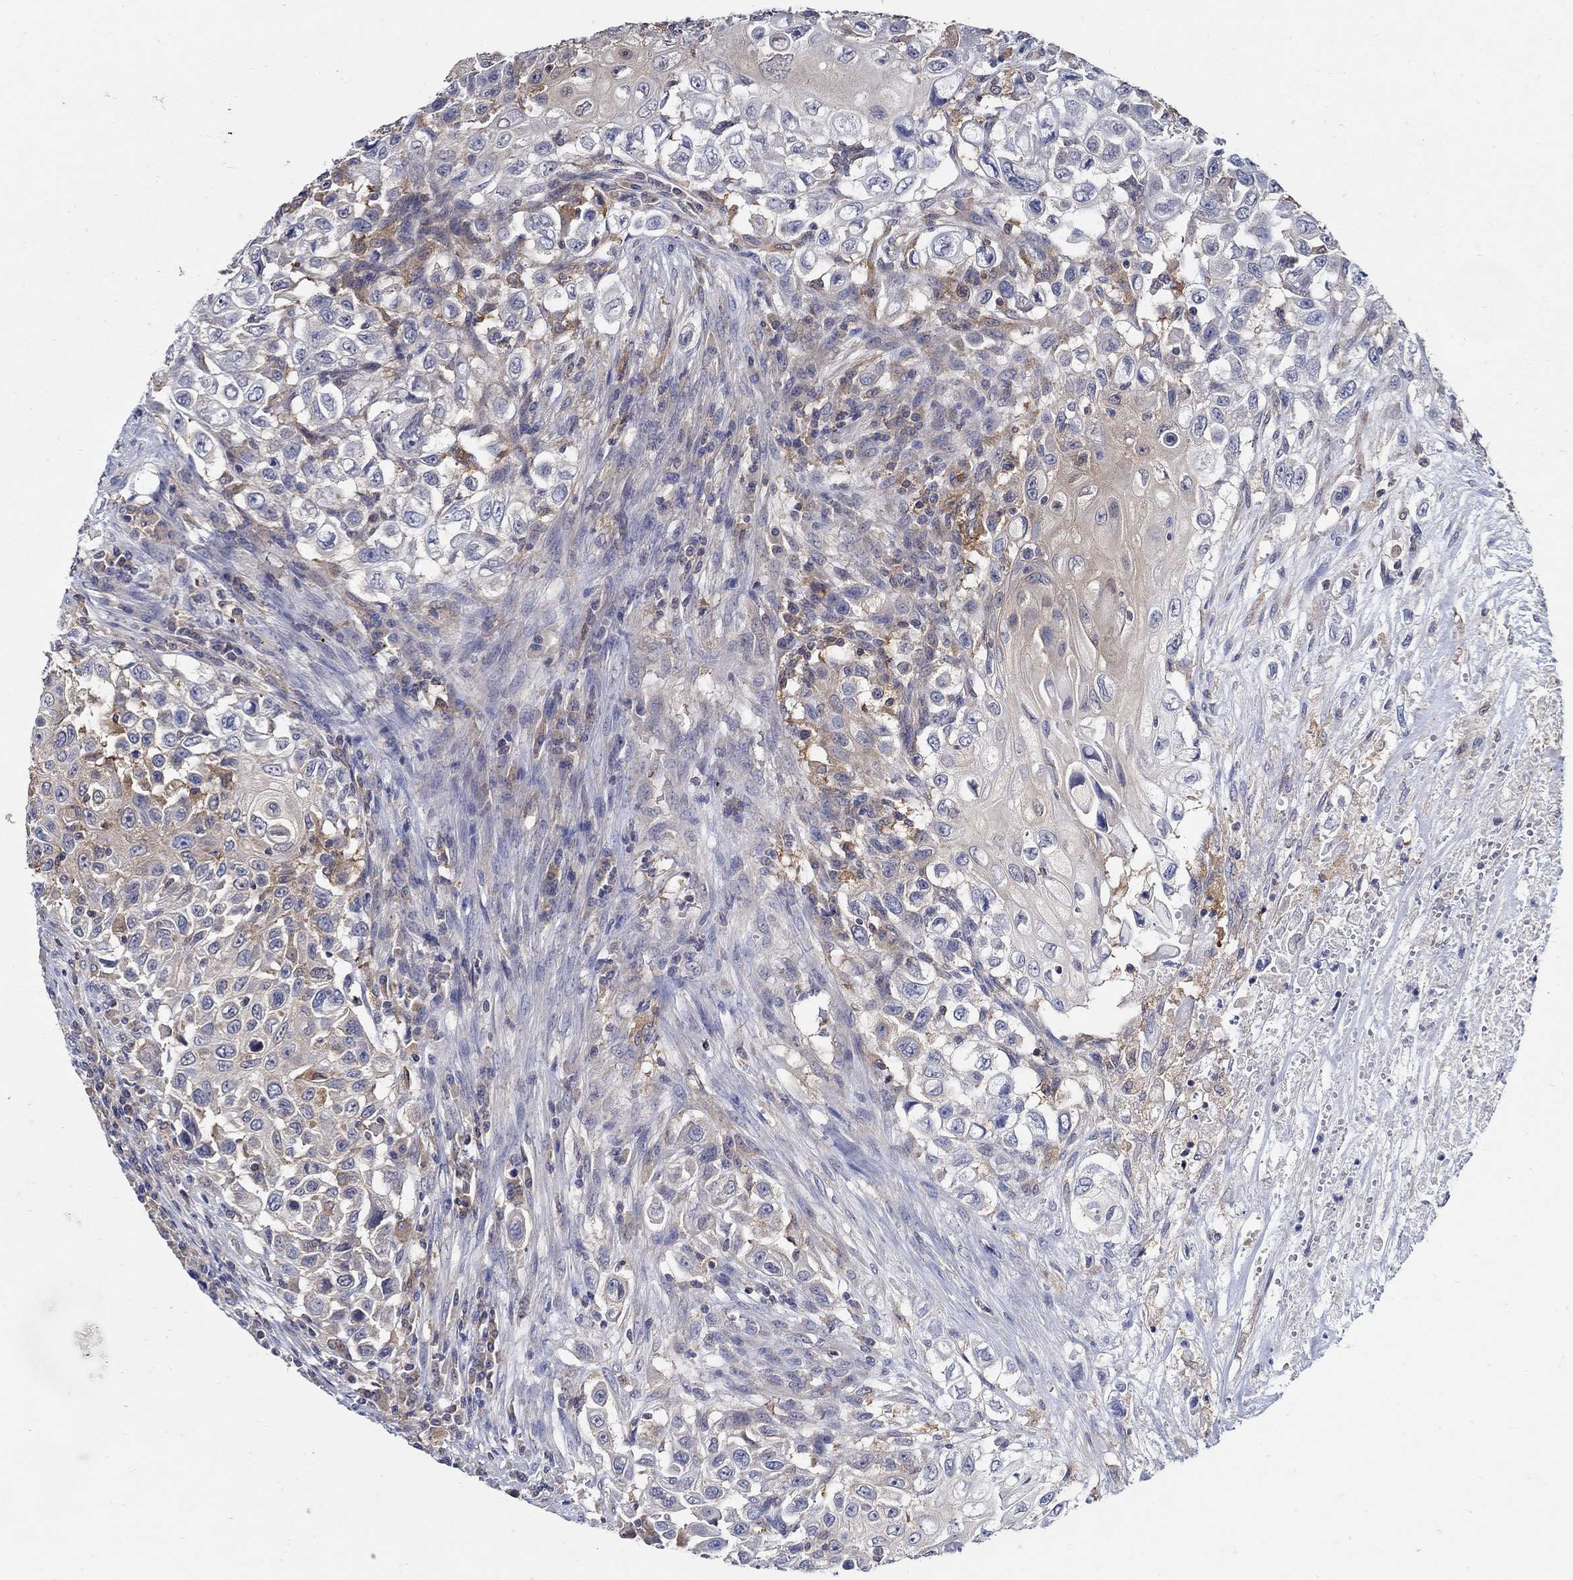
{"staining": {"intensity": "negative", "quantity": "none", "location": "none"}, "tissue": "urothelial cancer", "cell_type": "Tumor cells", "image_type": "cancer", "snomed": [{"axis": "morphology", "description": "Urothelial carcinoma, High grade"}, {"axis": "topography", "description": "Urinary bladder"}], "caption": "IHC micrograph of neoplastic tissue: human high-grade urothelial carcinoma stained with DAB exhibits no significant protein expression in tumor cells.", "gene": "MTHFR", "patient": {"sex": "female", "age": 56}}